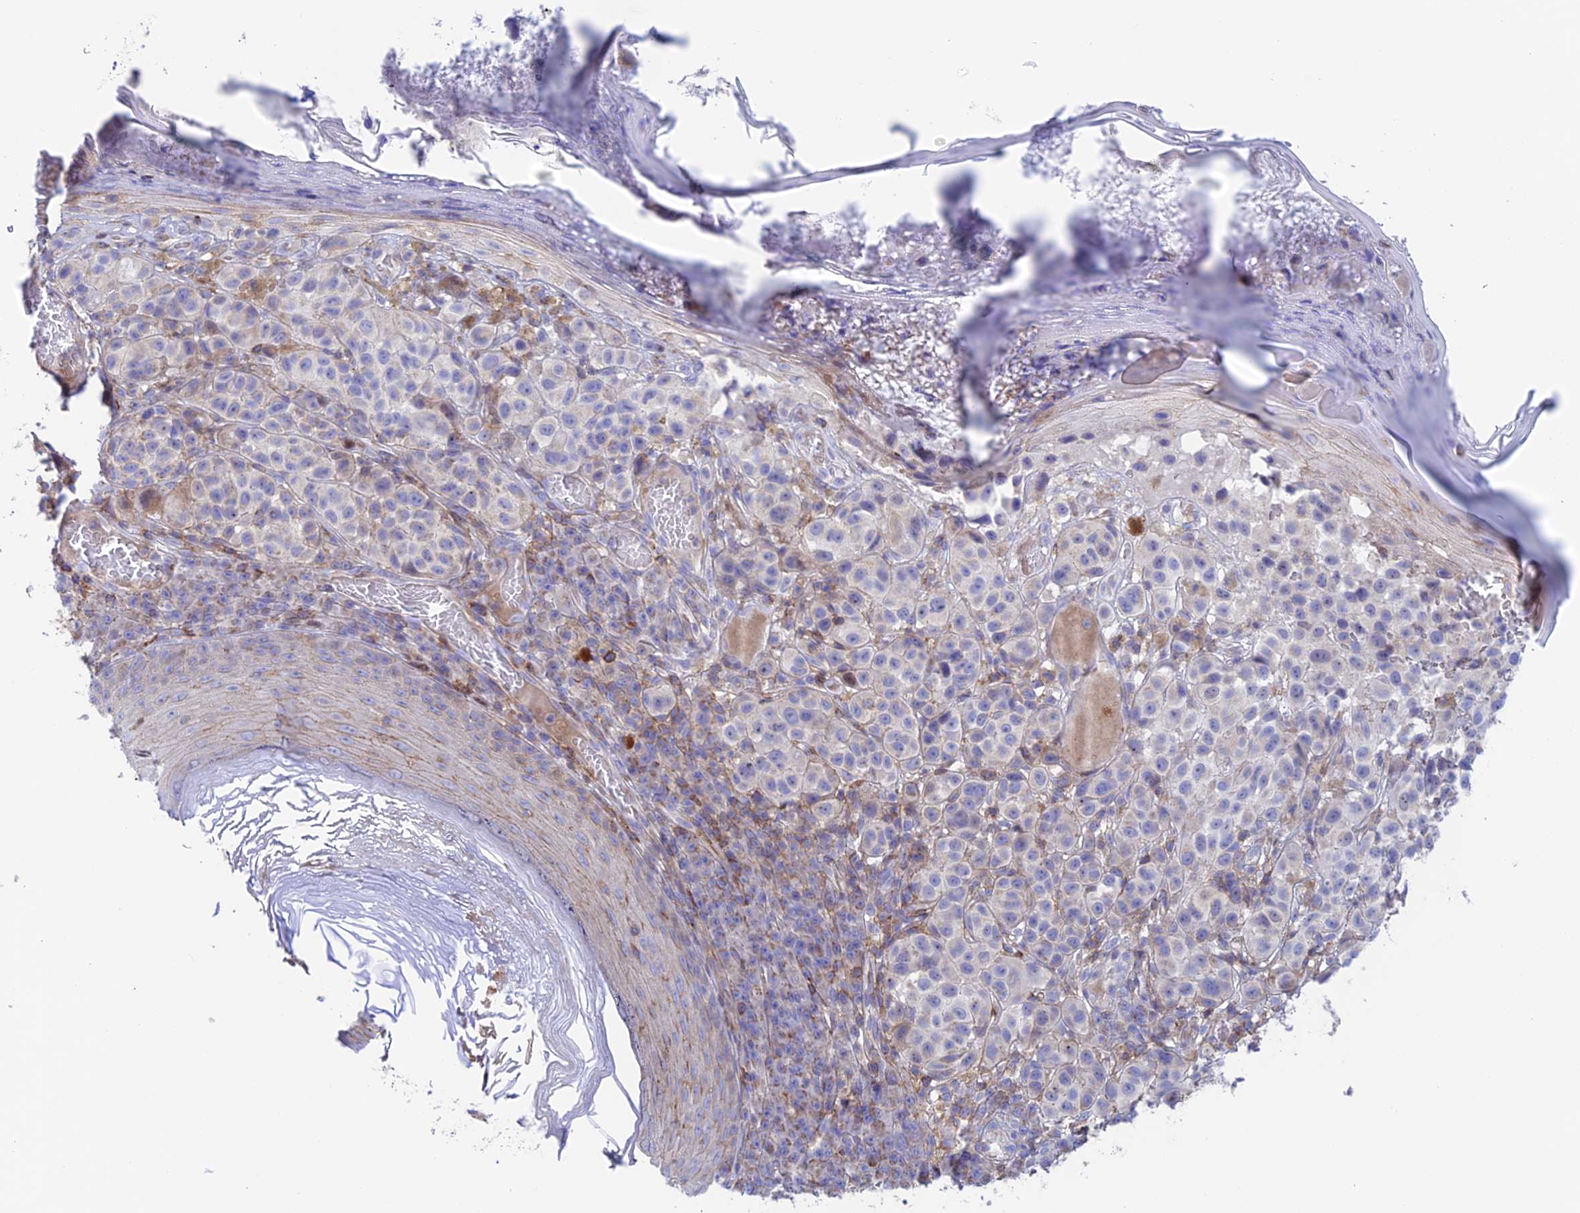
{"staining": {"intensity": "negative", "quantity": "none", "location": "none"}, "tissue": "melanoma", "cell_type": "Tumor cells", "image_type": "cancer", "snomed": [{"axis": "morphology", "description": "Malignant melanoma, NOS"}, {"axis": "topography", "description": "Skin"}], "caption": "Histopathology image shows no significant protein expression in tumor cells of melanoma. (DAB (3,3'-diaminobenzidine) IHC visualized using brightfield microscopy, high magnification).", "gene": "PRIM1", "patient": {"sex": "male", "age": 38}}